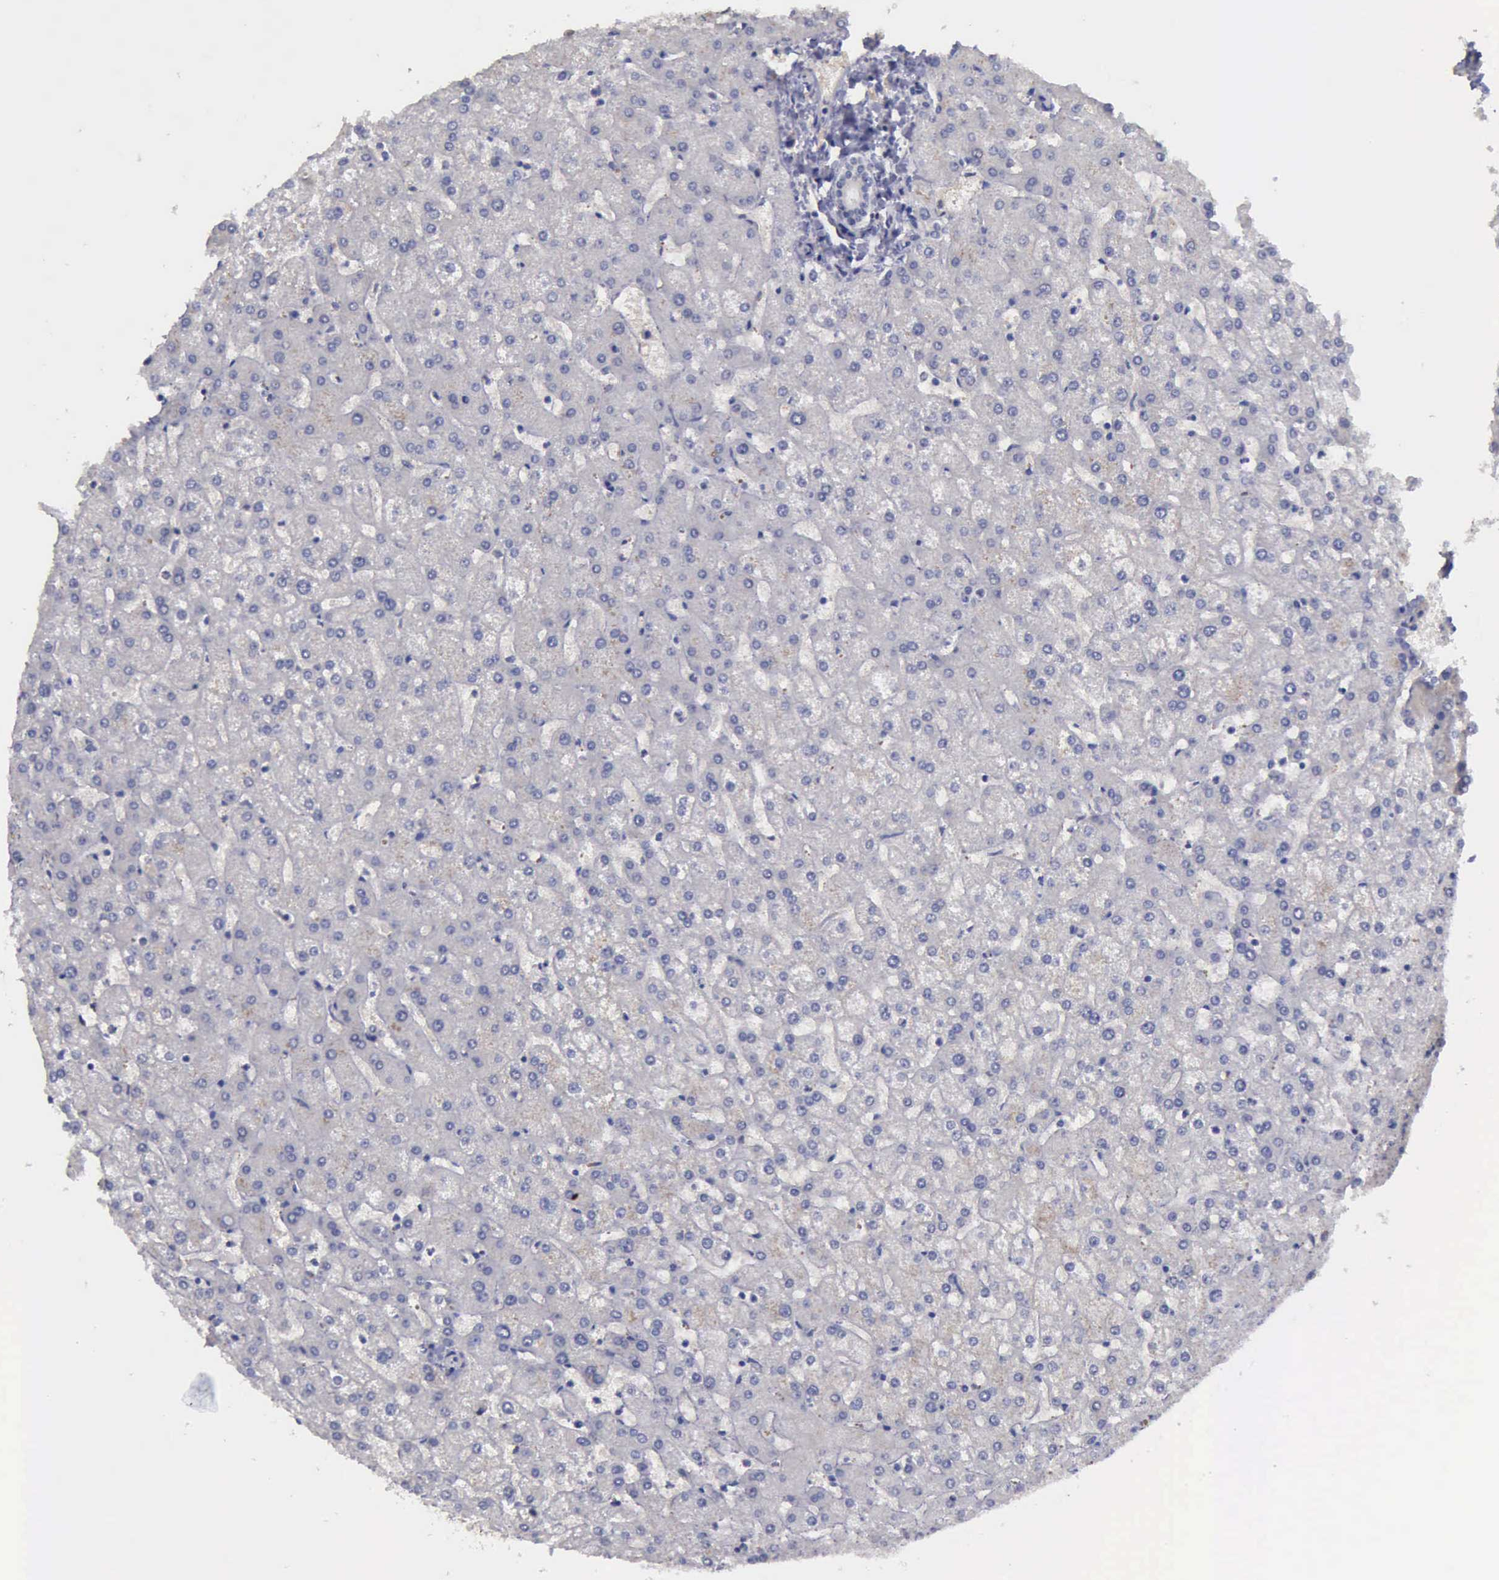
{"staining": {"intensity": "negative", "quantity": "none", "location": "none"}, "tissue": "liver", "cell_type": "Cholangiocytes", "image_type": "normal", "snomed": [{"axis": "morphology", "description": "Normal tissue, NOS"}, {"axis": "topography", "description": "Liver"}], "caption": "Liver stained for a protein using immunohistochemistry demonstrates no positivity cholangiocytes.", "gene": "PHKA1", "patient": {"sex": "female", "age": 32}}